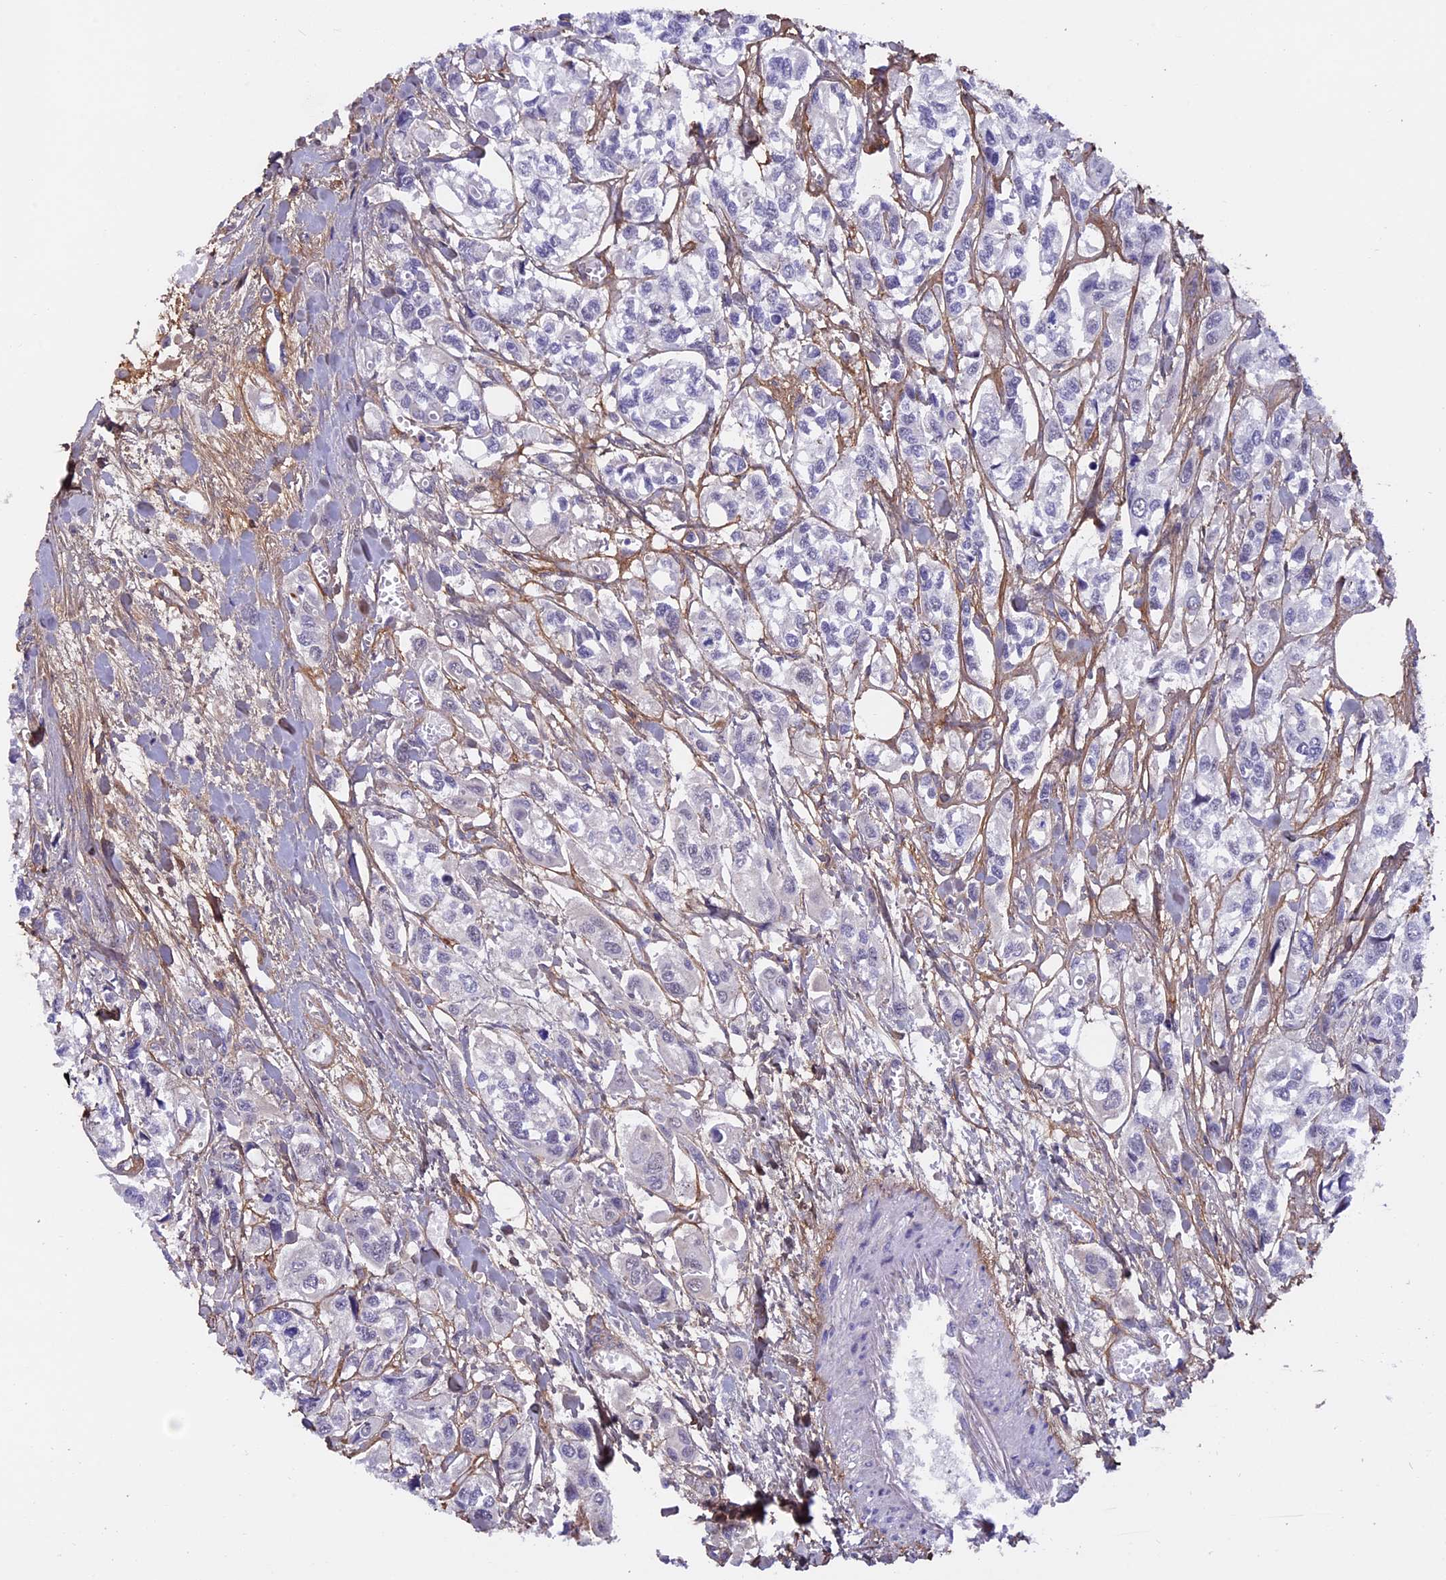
{"staining": {"intensity": "negative", "quantity": "none", "location": "none"}, "tissue": "urothelial cancer", "cell_type": "Tumor cells", "image_type": "cancer", "snomed": [{"axis": "morphology", "description": "Urothelial carcinoma, High grade"}, {"axis": "topography", "description": "Urinary bladder"}], "caption": "Immunohistochemistry (IHC) of human urothelial cancer reveals no positivity in tumor cells.", "gene": "COL4A3", "patient": {"sex": "male", "age": 67}}